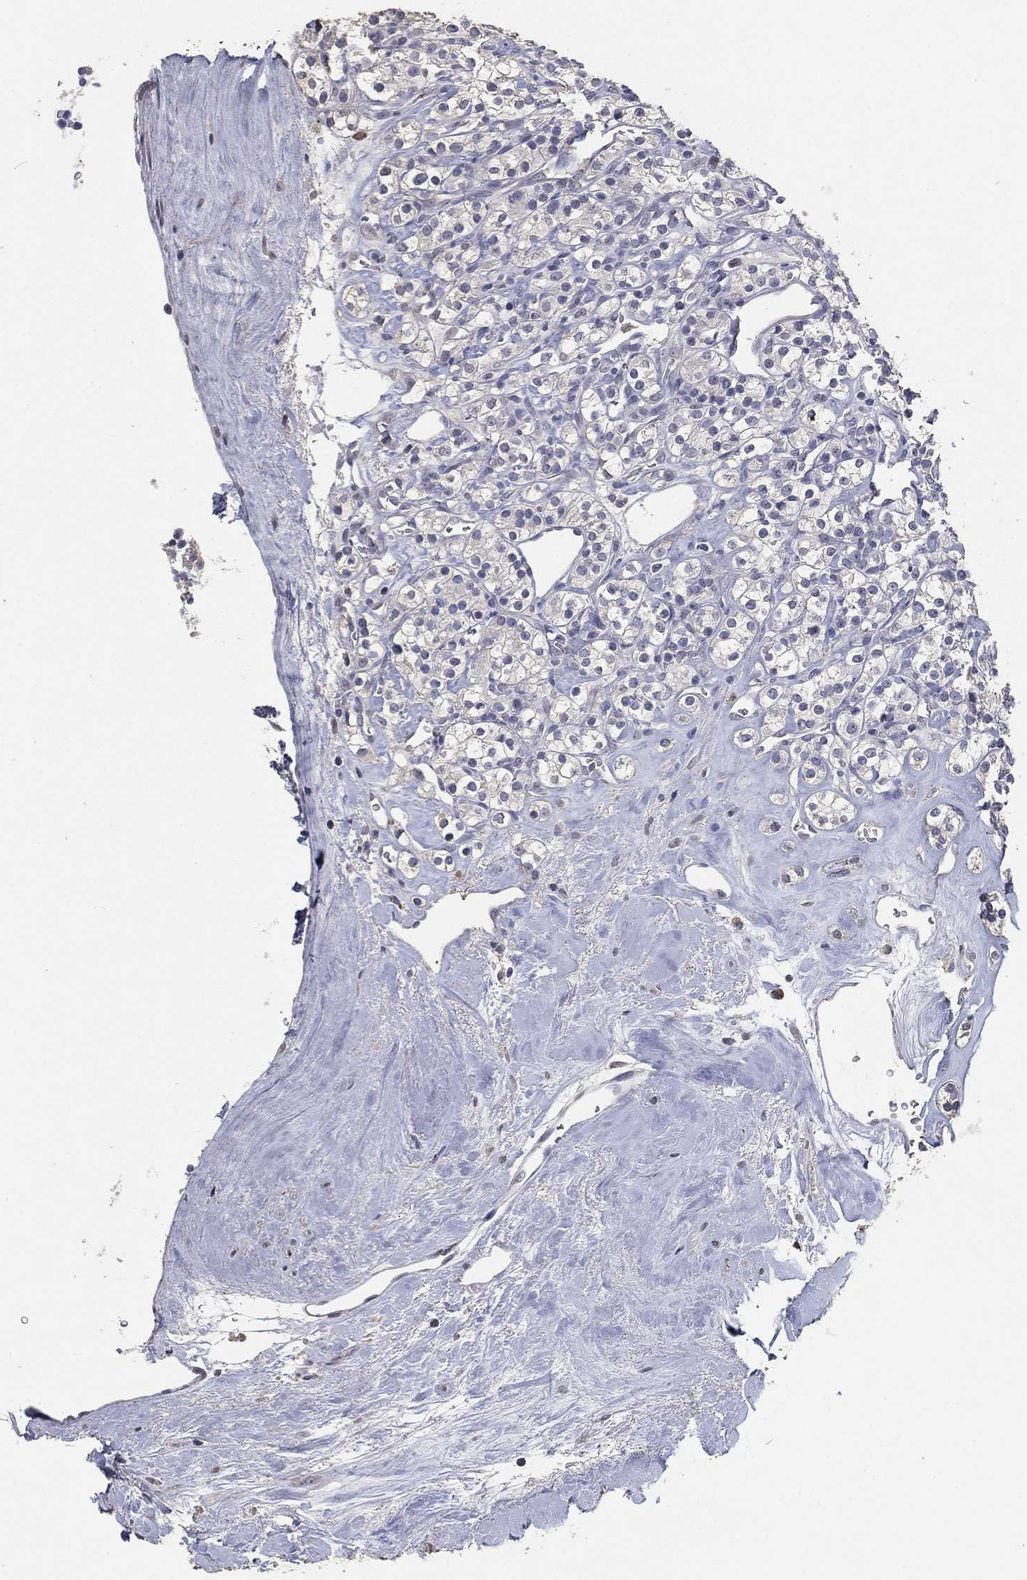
{"staining": {"intensity": "negative", "quantity": "none", "location": "none"}, "tissue": "renal cancer", "cell_type": "Tumor cells", "image_type": "cancer", "snomed": [{"axis": "morphology", "description": "Adenocarcinoma, NOS"}, {"axis": "topography", "description": "Kidney"}], "caption": "Tumor cells are negative for brown protein staining in adenocarcinoma (renal).", "gene": "DSG1", "patient": {"sex": "male", "age": 77}}